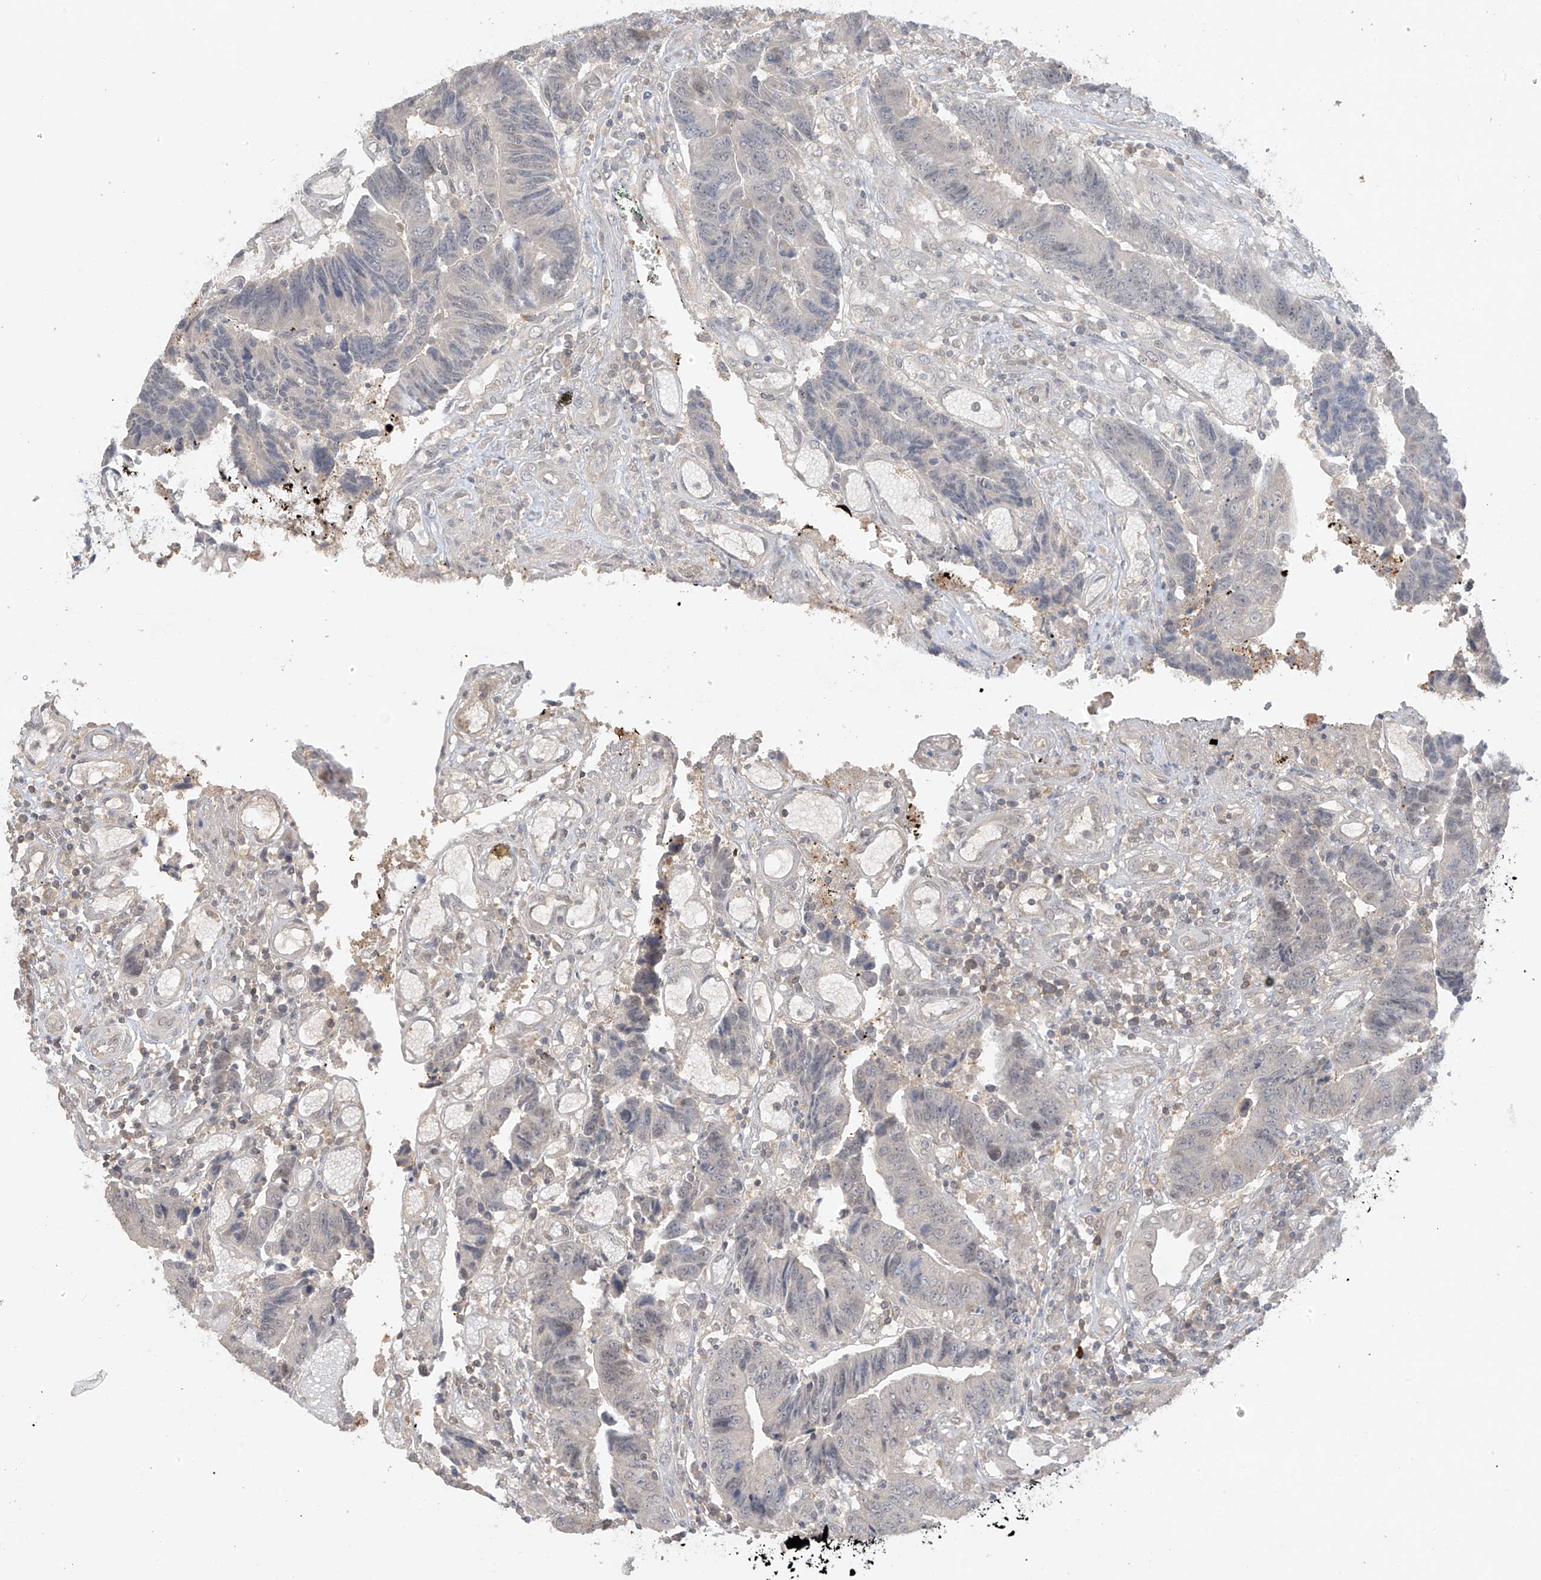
{"staining": {"intensity": "negative", "quantity": "none", "location": "none"}, "tissue": "colorectal cancer", "cell_type": "Tumor cells", "image_type": "cancer", "snomed": [{"axis": "morphology", "description": "Adenocarcinoma, NOS"}, {"axis": "topography", "description": "Rectum"}], "caption": "Colorectal adenocarcinoma stained for a protein using immunohistochemistry (IHC) reveals no staining tumor cells.", "gene": "ANGEL2", "patient": {"sex": "male", "age": 84}}